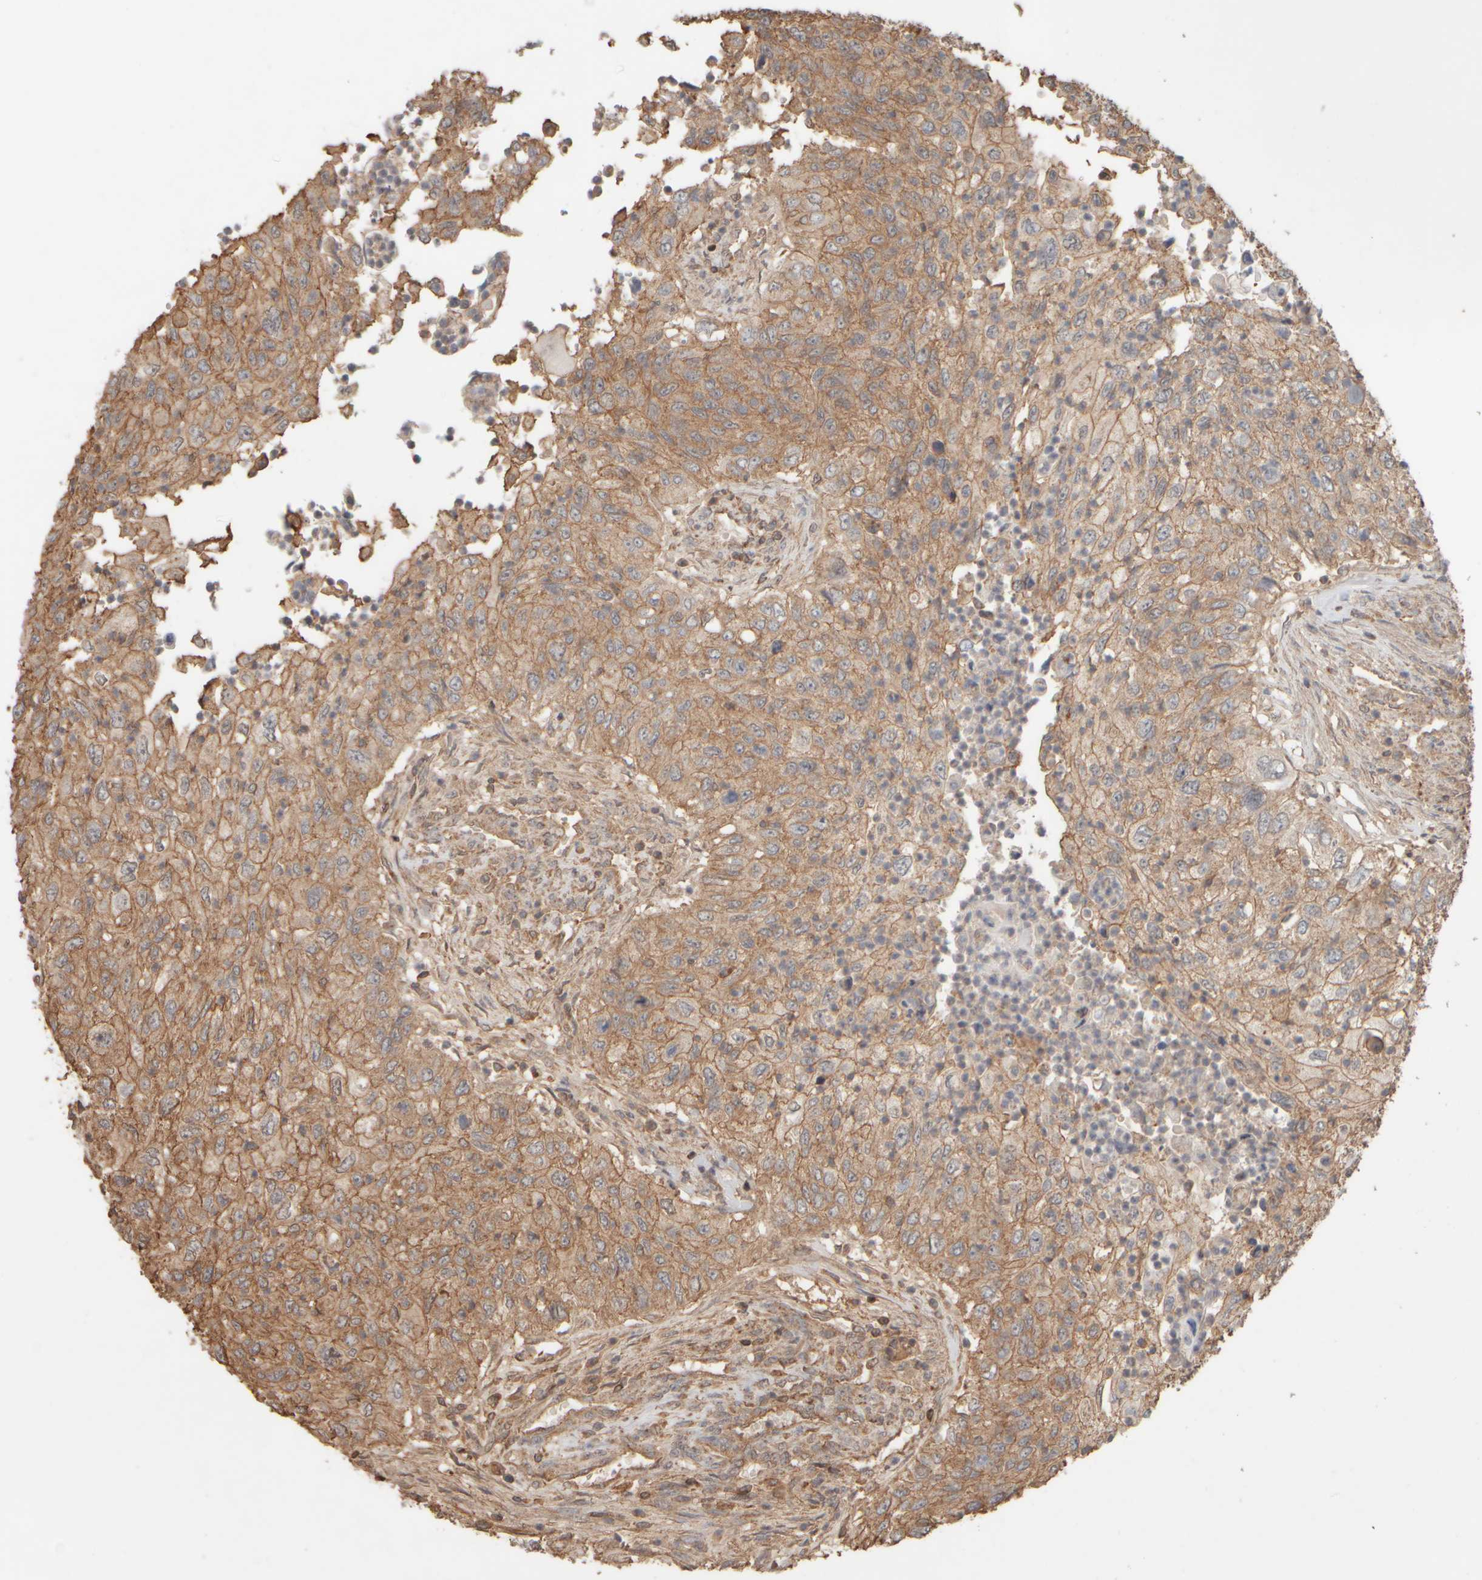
{"staining": {"intensity": "moderate", "quantity": ">75%", "location": "cytoplasmic/membranous"}, "tissue": "urothelial cancer", "cell_type": "Tumor cells", "image_type": "cancer", "snomed": [{"axis": "morphology", "description": "Urothelial carcinoma, High grade"}, {"axis": "topography", "description": "Urinary bladder"}], "caption": "Immunohistochemistry (IHC) photomicrograph of neoplastic tissue: urothelial cancer stained using IHC displays medium levels of moderate protein expression localized specifically in the cytoplasmic/membranous of tumor cells, appearing as a cytoplasmic/membranous brown color.", "gene": "EIF2B3", "patient": {"sex": "female", "age": 60}}